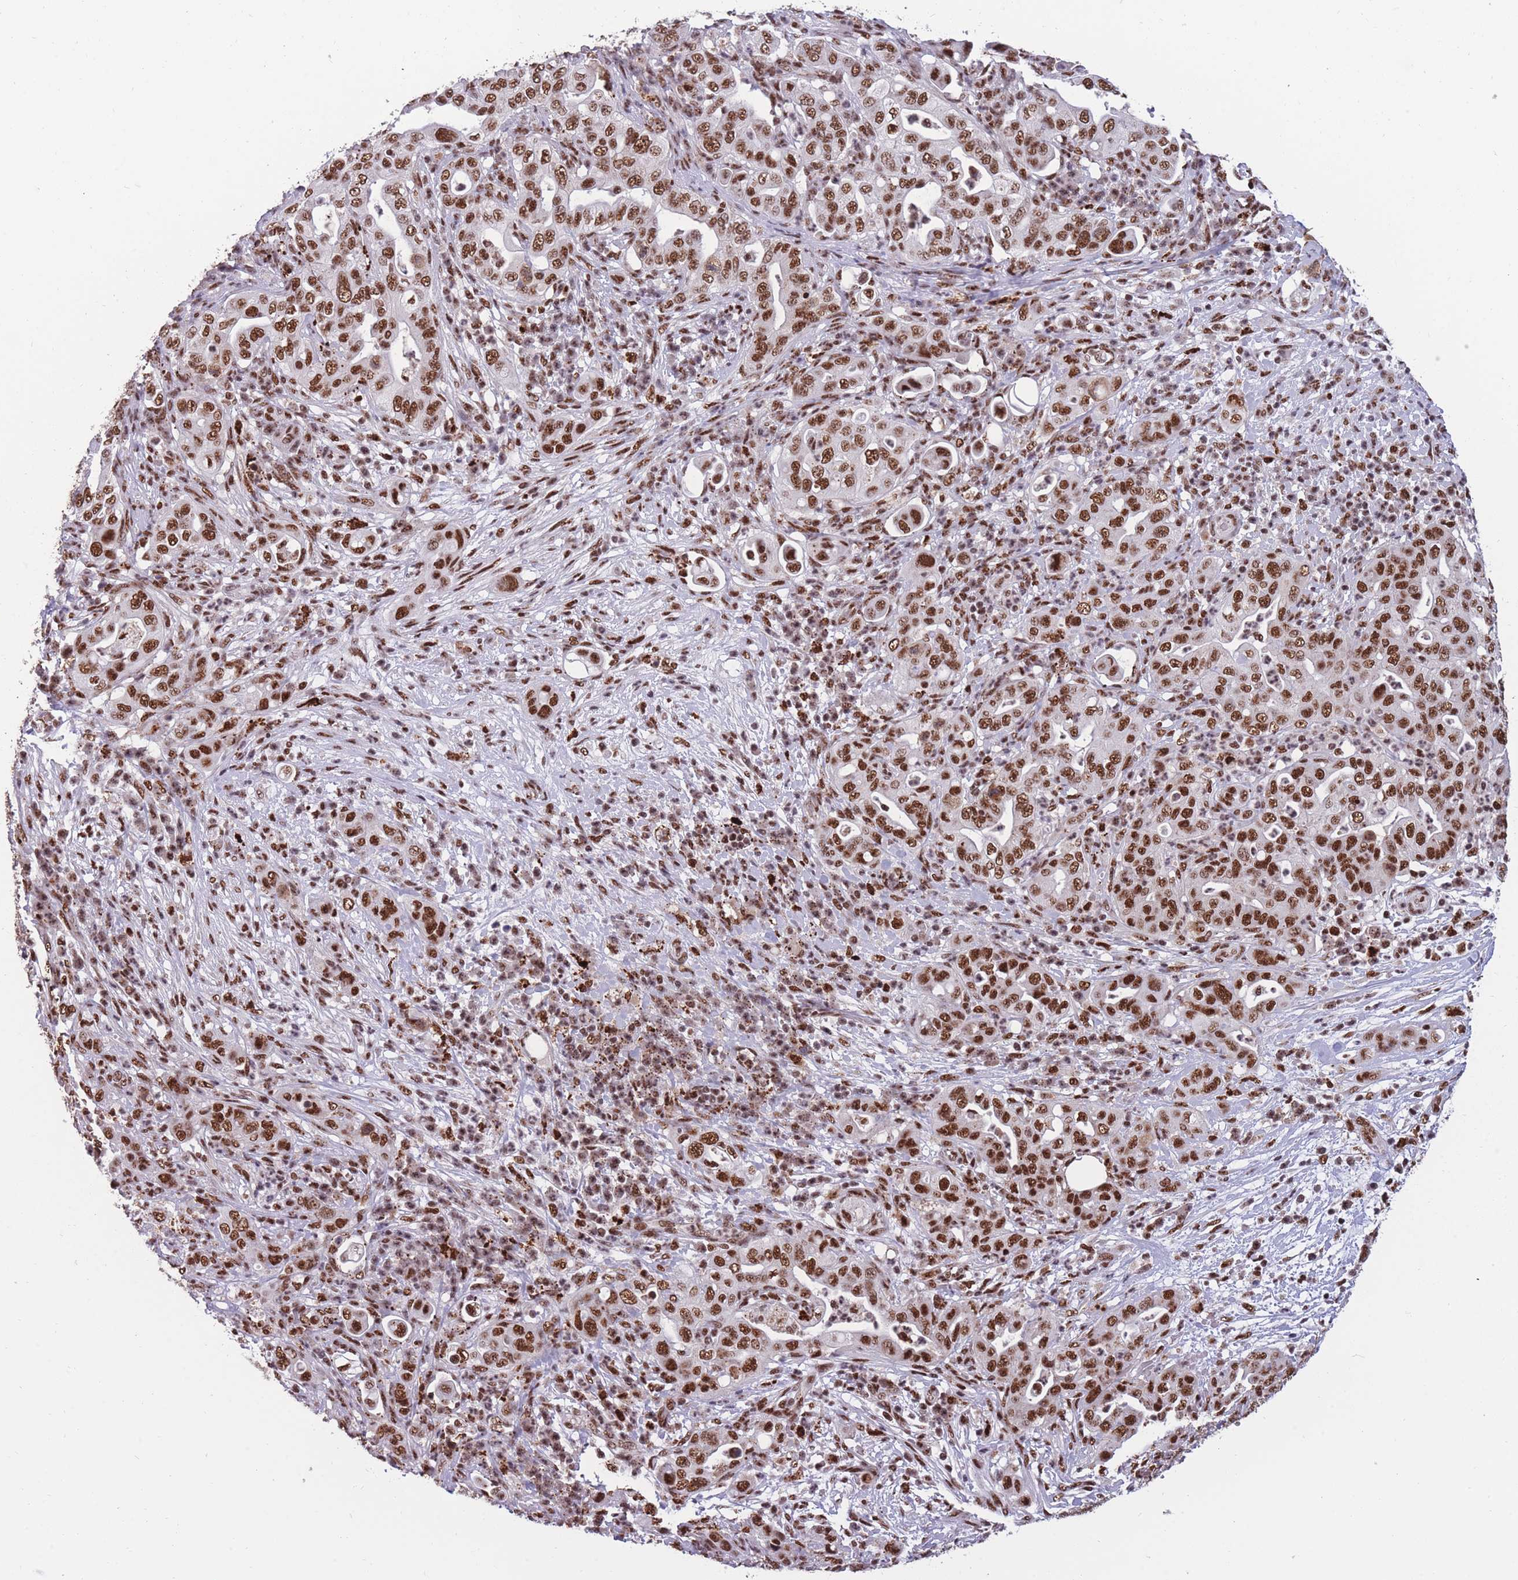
{"staining": {"intensity": "moderate", "quantity": ">75%", "location": "nuclear"}, "tissue": "pancreatic cancer", "cell_type": "Tumor cells", "image_type": "cancer", "snomed": [{"axis": "morphology", "description": "Normal tissue, NOS"}, {"axis": "morphology", "description": "Adenocarcinoma, NOS"}, {"axis": "topography", "description": "Lymph node"}, {"axis": "topography", "description": "Pancreas"}], "caption": "Protein expression analysis of human pancreatic cancer (adenocarcinoma) reveals moderate nuclear expression in about >75% of tumor cells.", "gene": "PRPF19", "patient": {"sex": "female", "age": 67}}